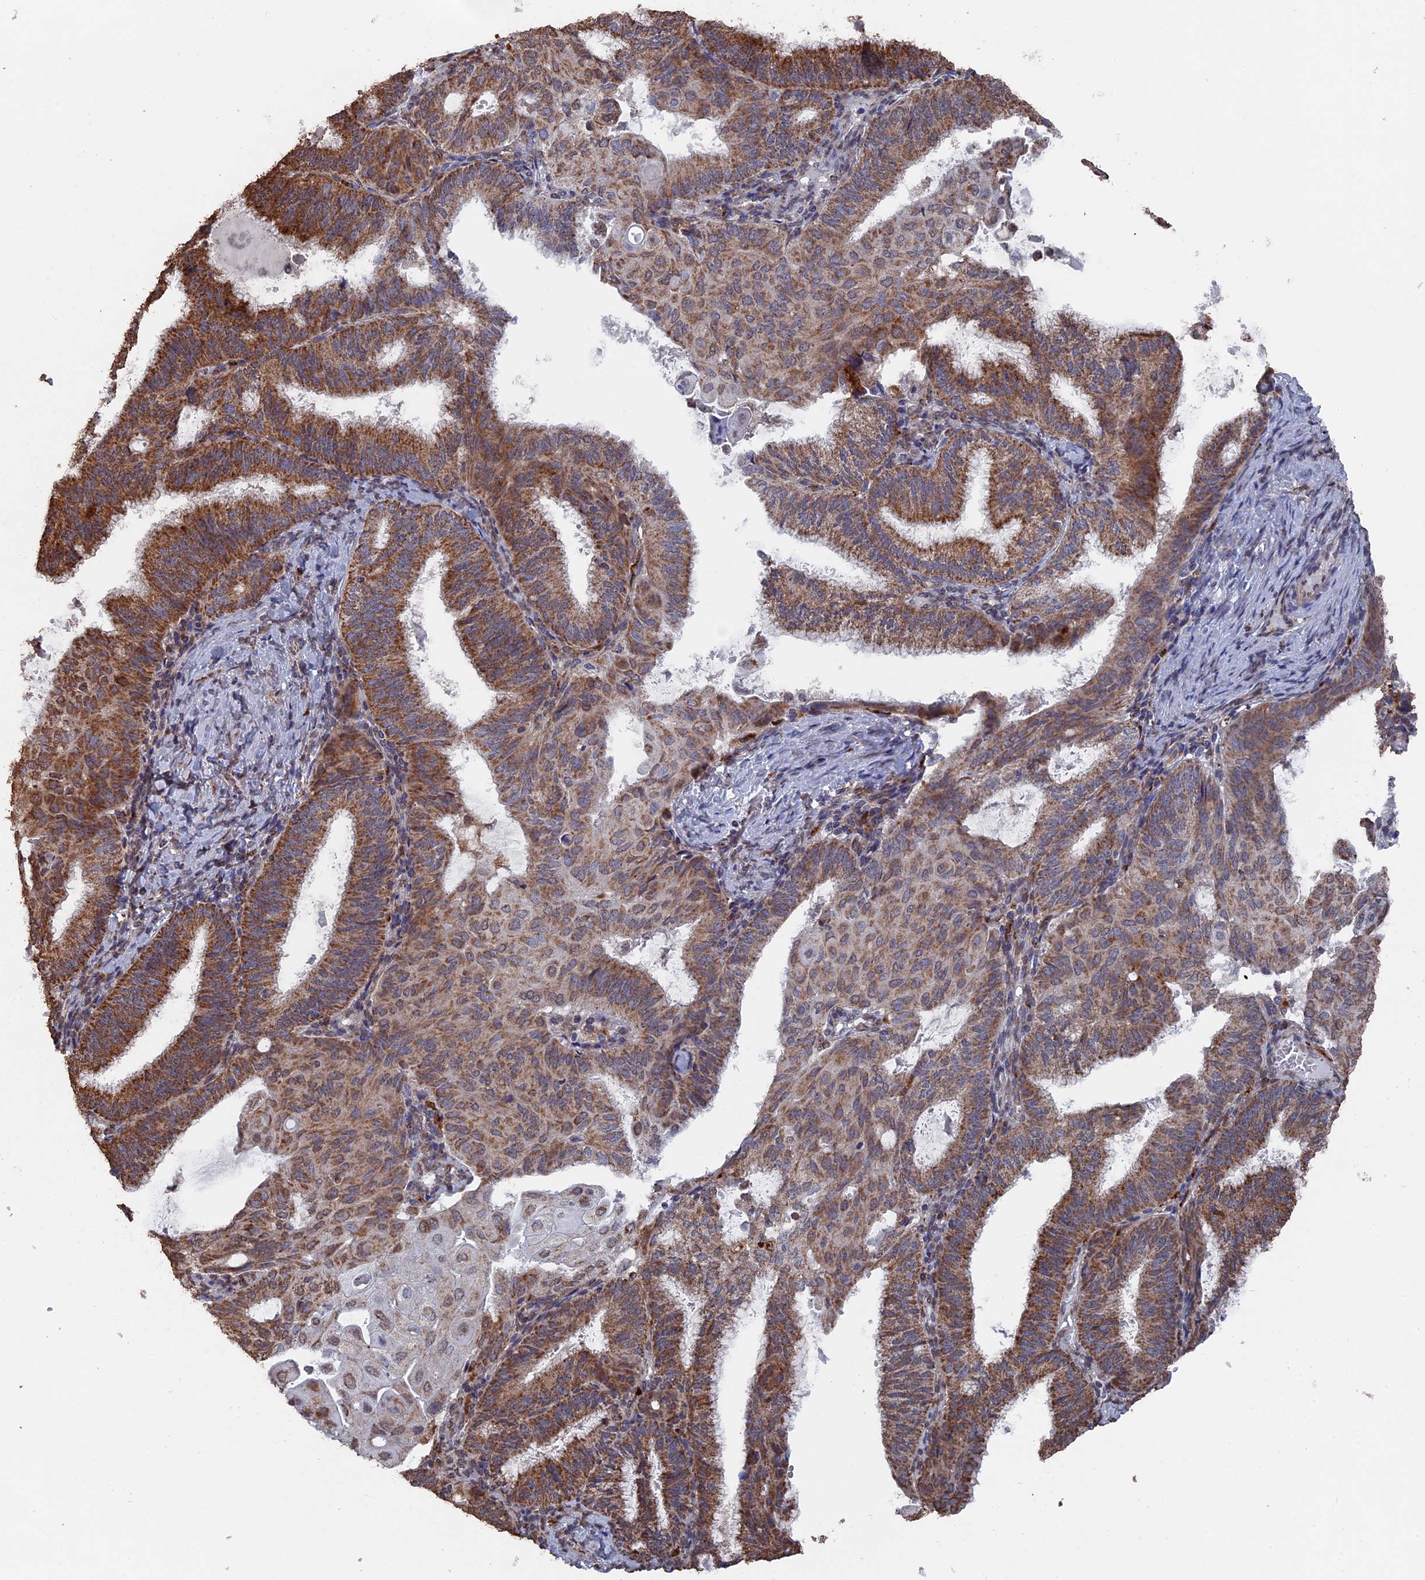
{"staining": {"intensity": "moderate", "quantity": ">75%", "location": "cytoplasmic/membranous"}, "tissue": "endometrial cancer", "cell_type": "Tumor cells", "image_type": "cancer", "snomed": [{"axis": "morphology", "description": "Adenocarcinoma, NOS"}, {"axis": "topography", "description": "Endometrium"}], "caption": "IHC of endometrial adenocarcinoma reveals medium levels of moderate cytoplasmic/membranous expression in about >75% of tumor cells.", "gene": "SMG9", "patient": {"sex": "female", "age": 49}}